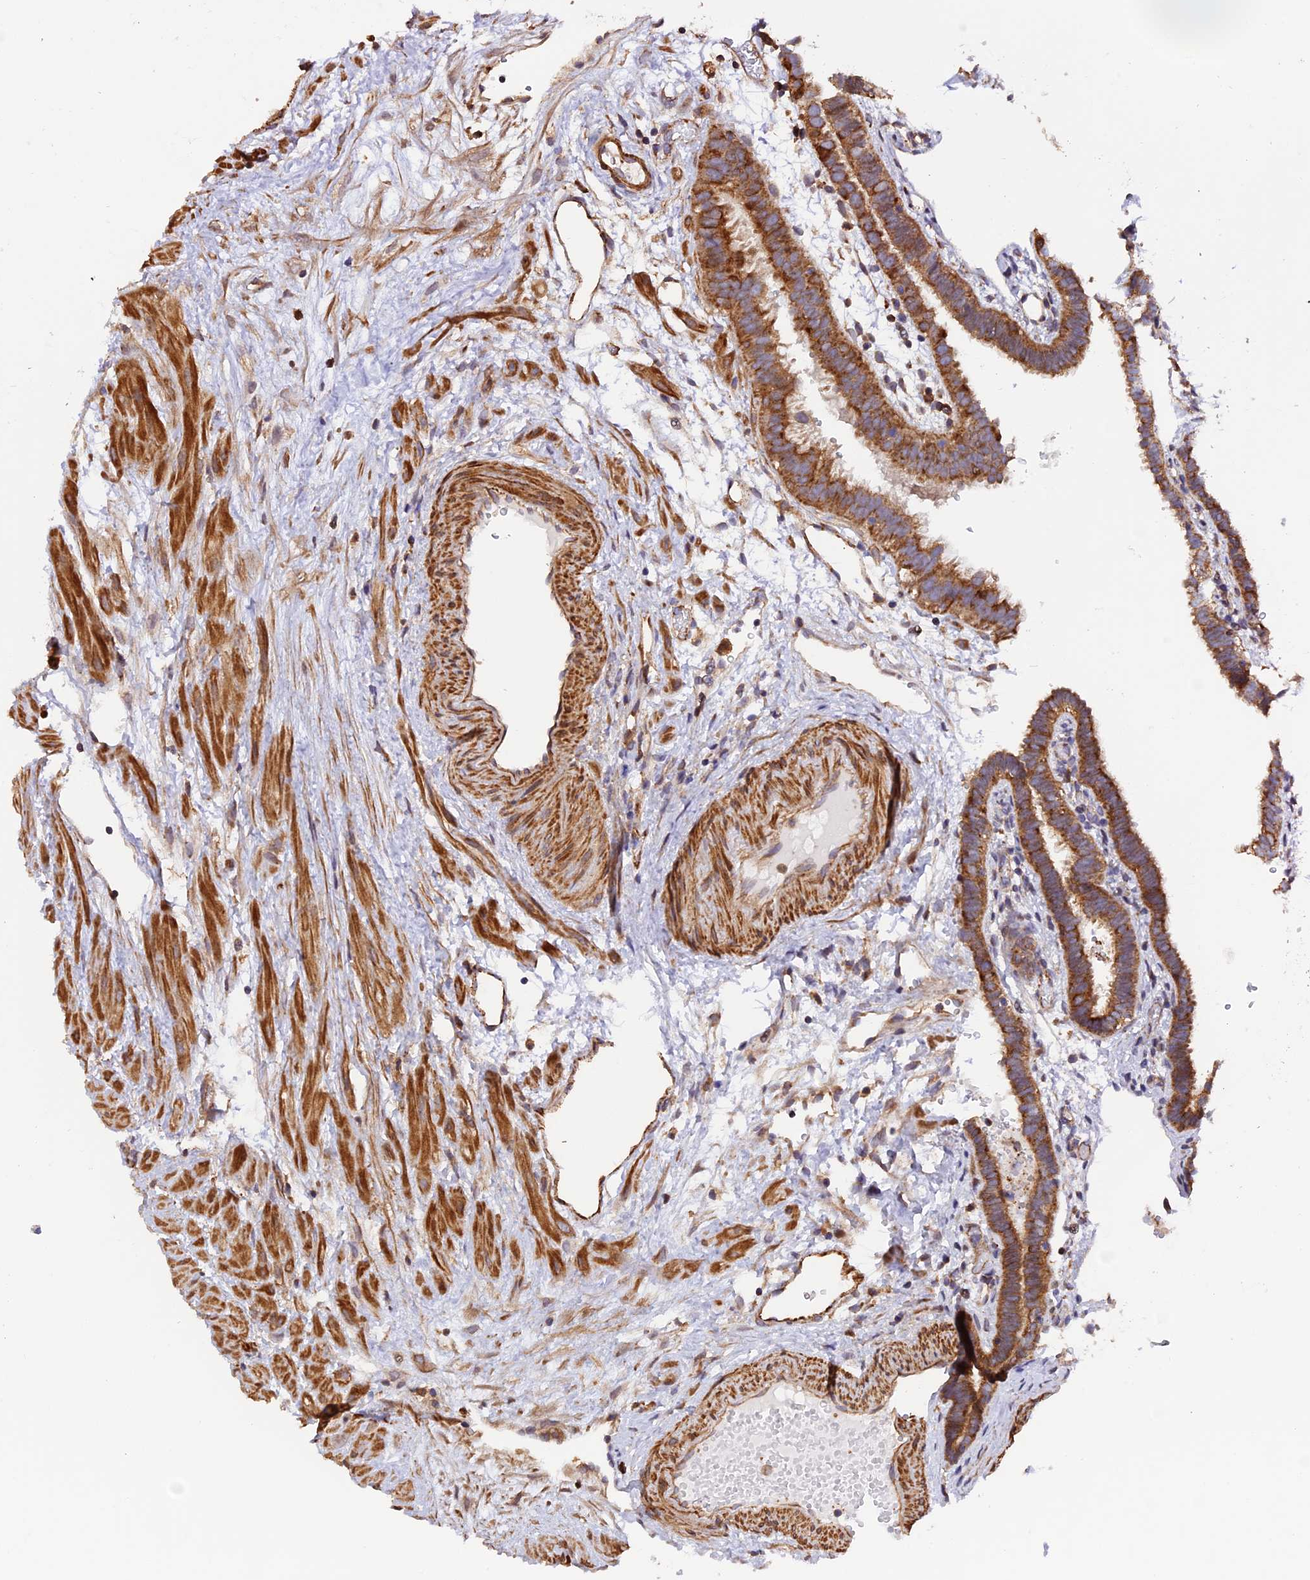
{"staining": {"intensity": "moderate", "quantity": ">75%", "location": "cytoplasmic/membranous"}, "tissue": "fallopian tube", "cell_type": "Glandular cells", "image_type": "normal", "snomed": [{"axis": "morphology", "description": "Normal tissue, NOS"}, {"axis": "topography", "description": "Fallopian tube"}], "caption": "This is an image of immunohistochemistry (IHC) staining of unremarkable fallopian tube, which shows moderate staining in the cytoplasmic/membranous of glandular cells.", "gene": "HERPUD1", "patient": {"sex": "female", "age": 37}}